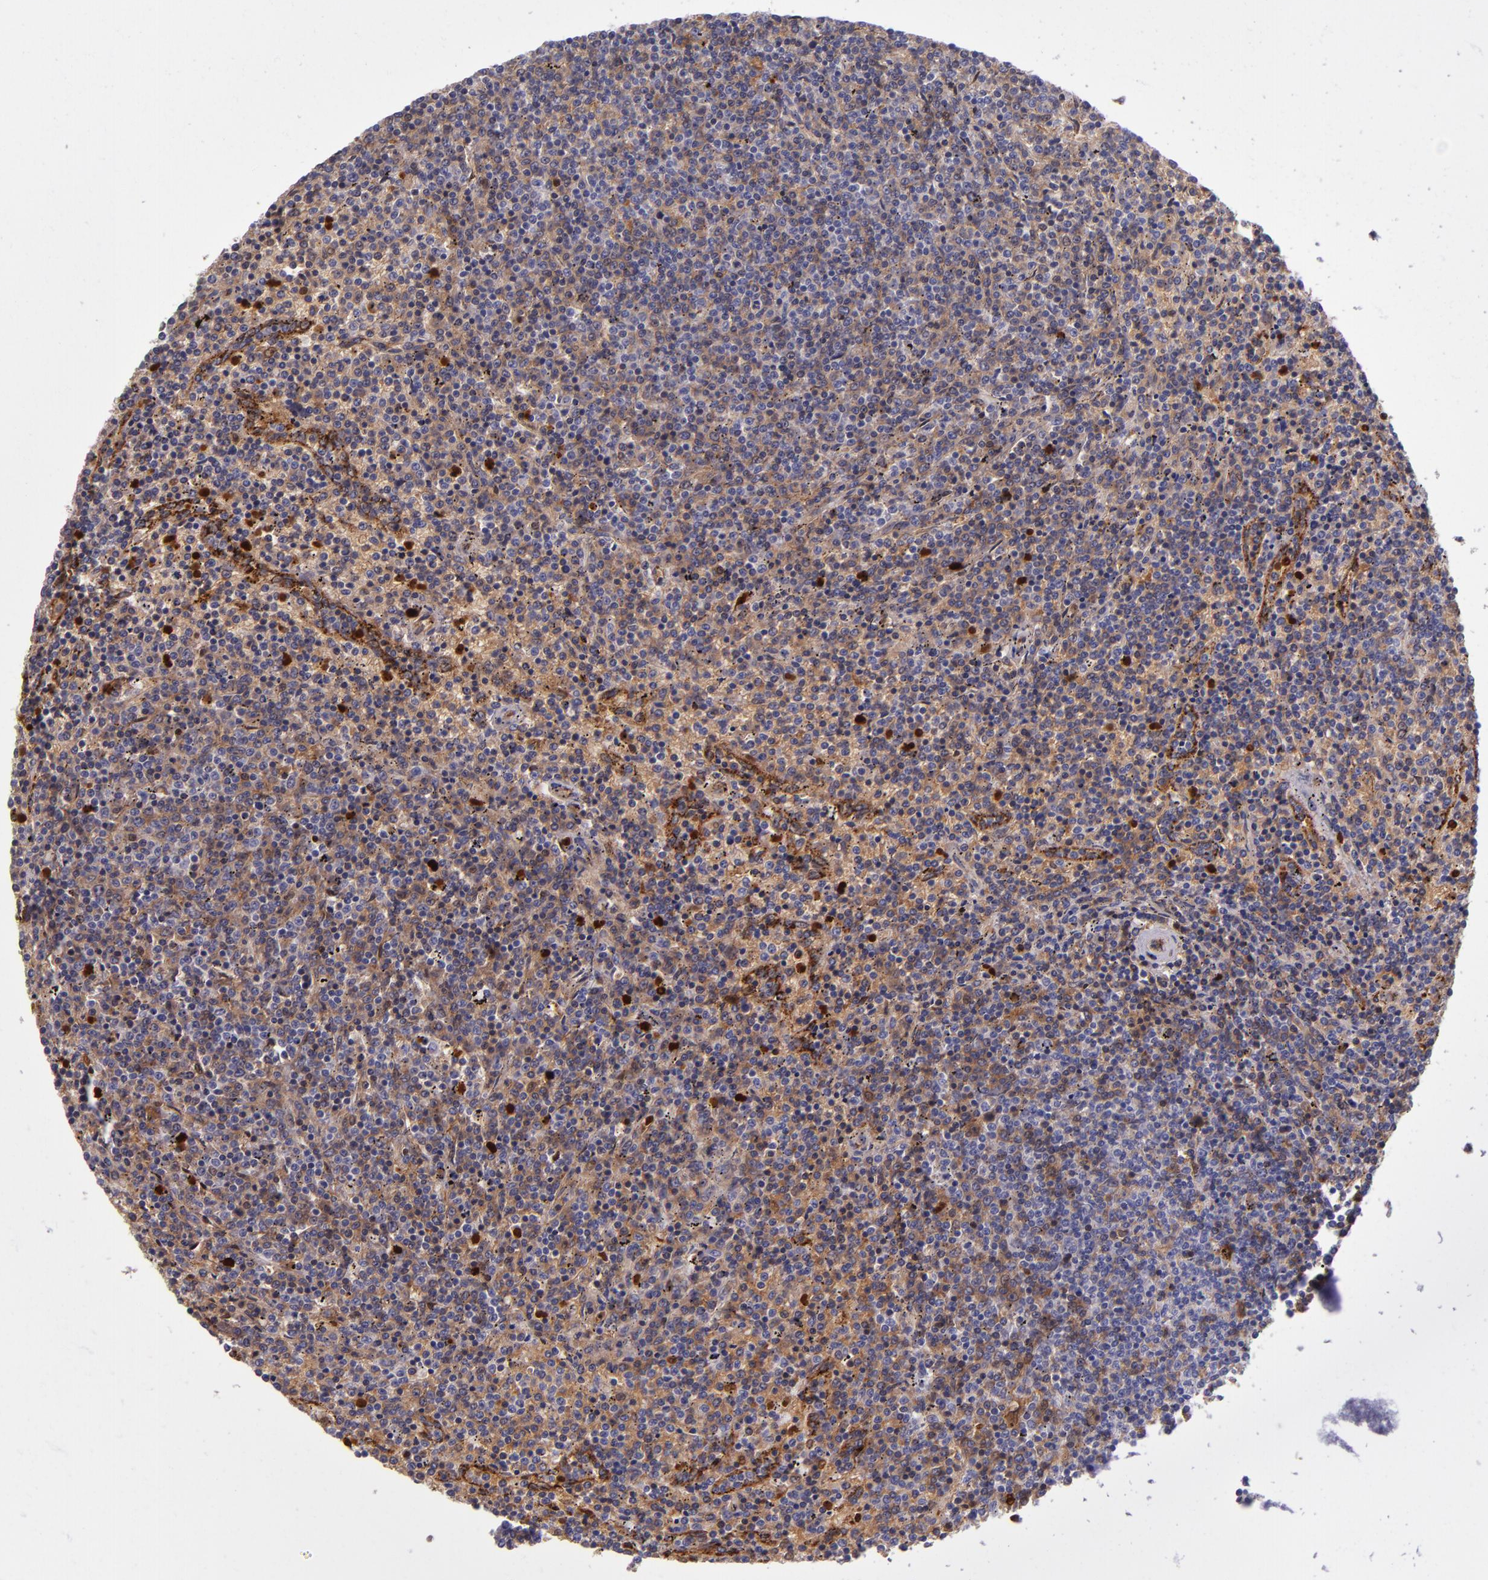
{"staining": {"intensity": "moderate", "quantity": "25%-75%", "location": "cytoplasmic/membranous"}, "tissue": "lymphoma", "cell_type": "Tumor cells", "image_type": "cancer", "snomed": [{"axis": "morphology", "description": "Malignant lymphoma, non-Hodgkin's type, Low grade"}, {"axis": "topography", "description": "Spleen"}], "caption": "A brown stain shows moderate cytoplasmic/membranous staining of a protein in human malignant lymphoma, non-Hodgkin's type (low-grade) tumor cells.", "gene": "CLEC3B", "patient": {"sex": "female", "age": 50}}